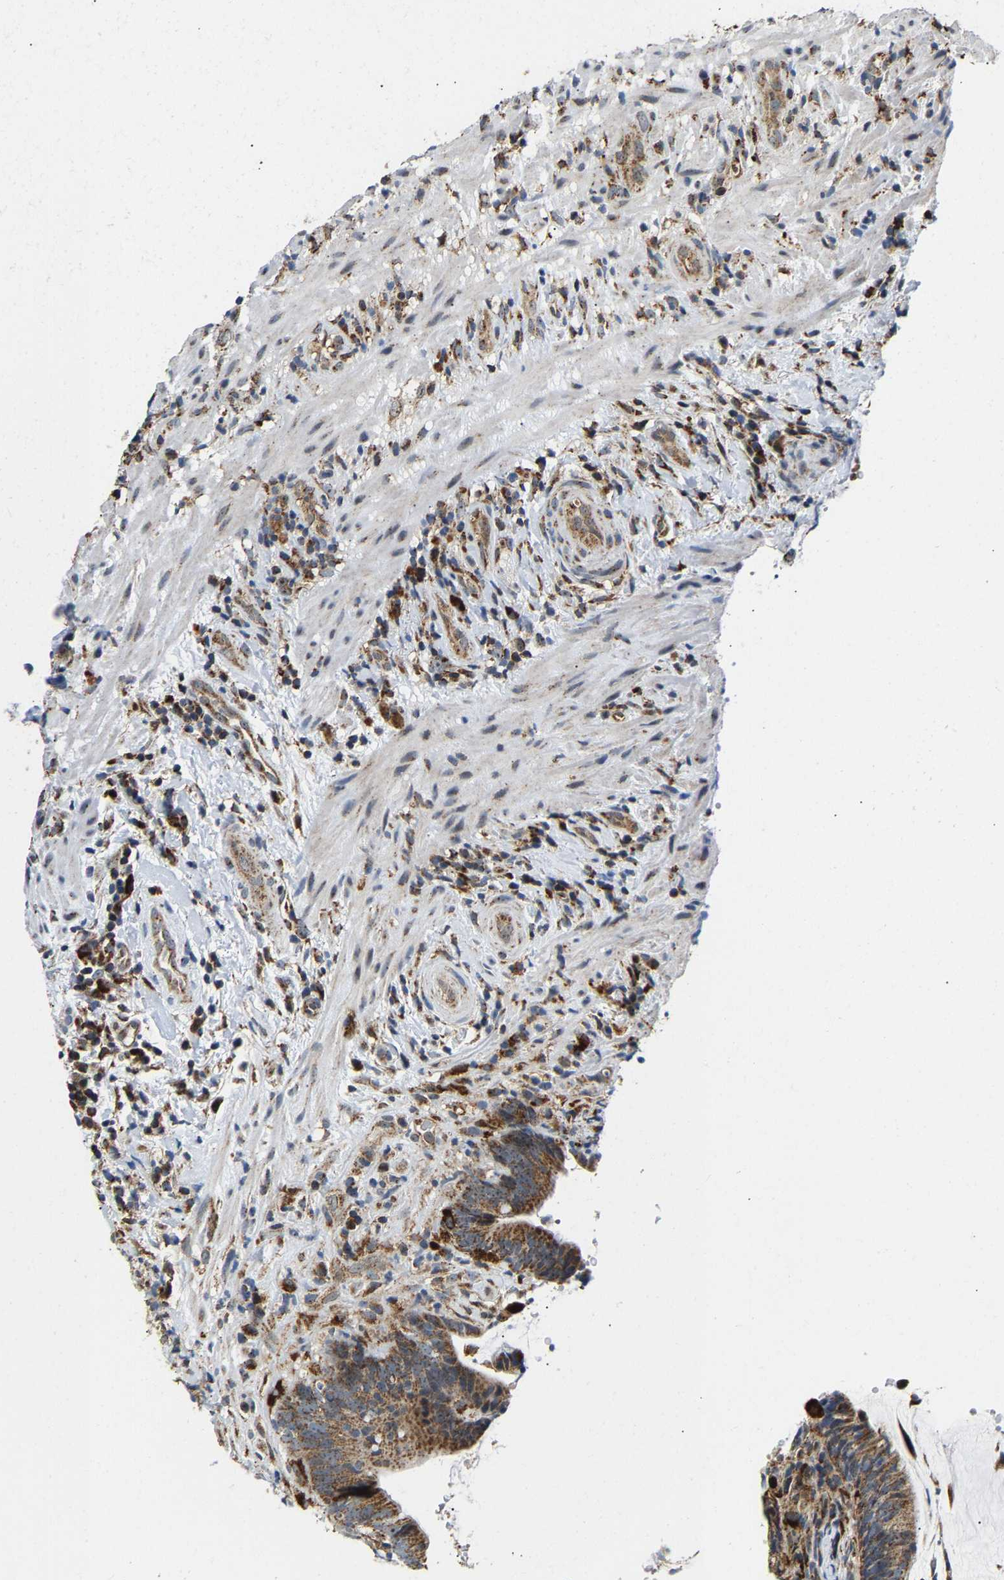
{"staining": {"intensity": "moderate", "quantity": ">75%", "location": "cytoplasmic/membranous"}, "tissue": "colorectal cancer", "cell_type": "Tumor cells", "image_type": "cancer", "snomed": [{"axis": "morphology", "description": "Adenocarcinoma, NOS"}, {"axis": "topography", "description": "Colon"}], "caption": "Colorectal cancer stained with DAB immunohistochemistry (IHC) exhibits medium levels of moderate cytoplasmic/membranous positivity in approximately >75% of tumor cells.", "gene": "GIMAP7", "patient": {"sex": "female", "age": 66}}